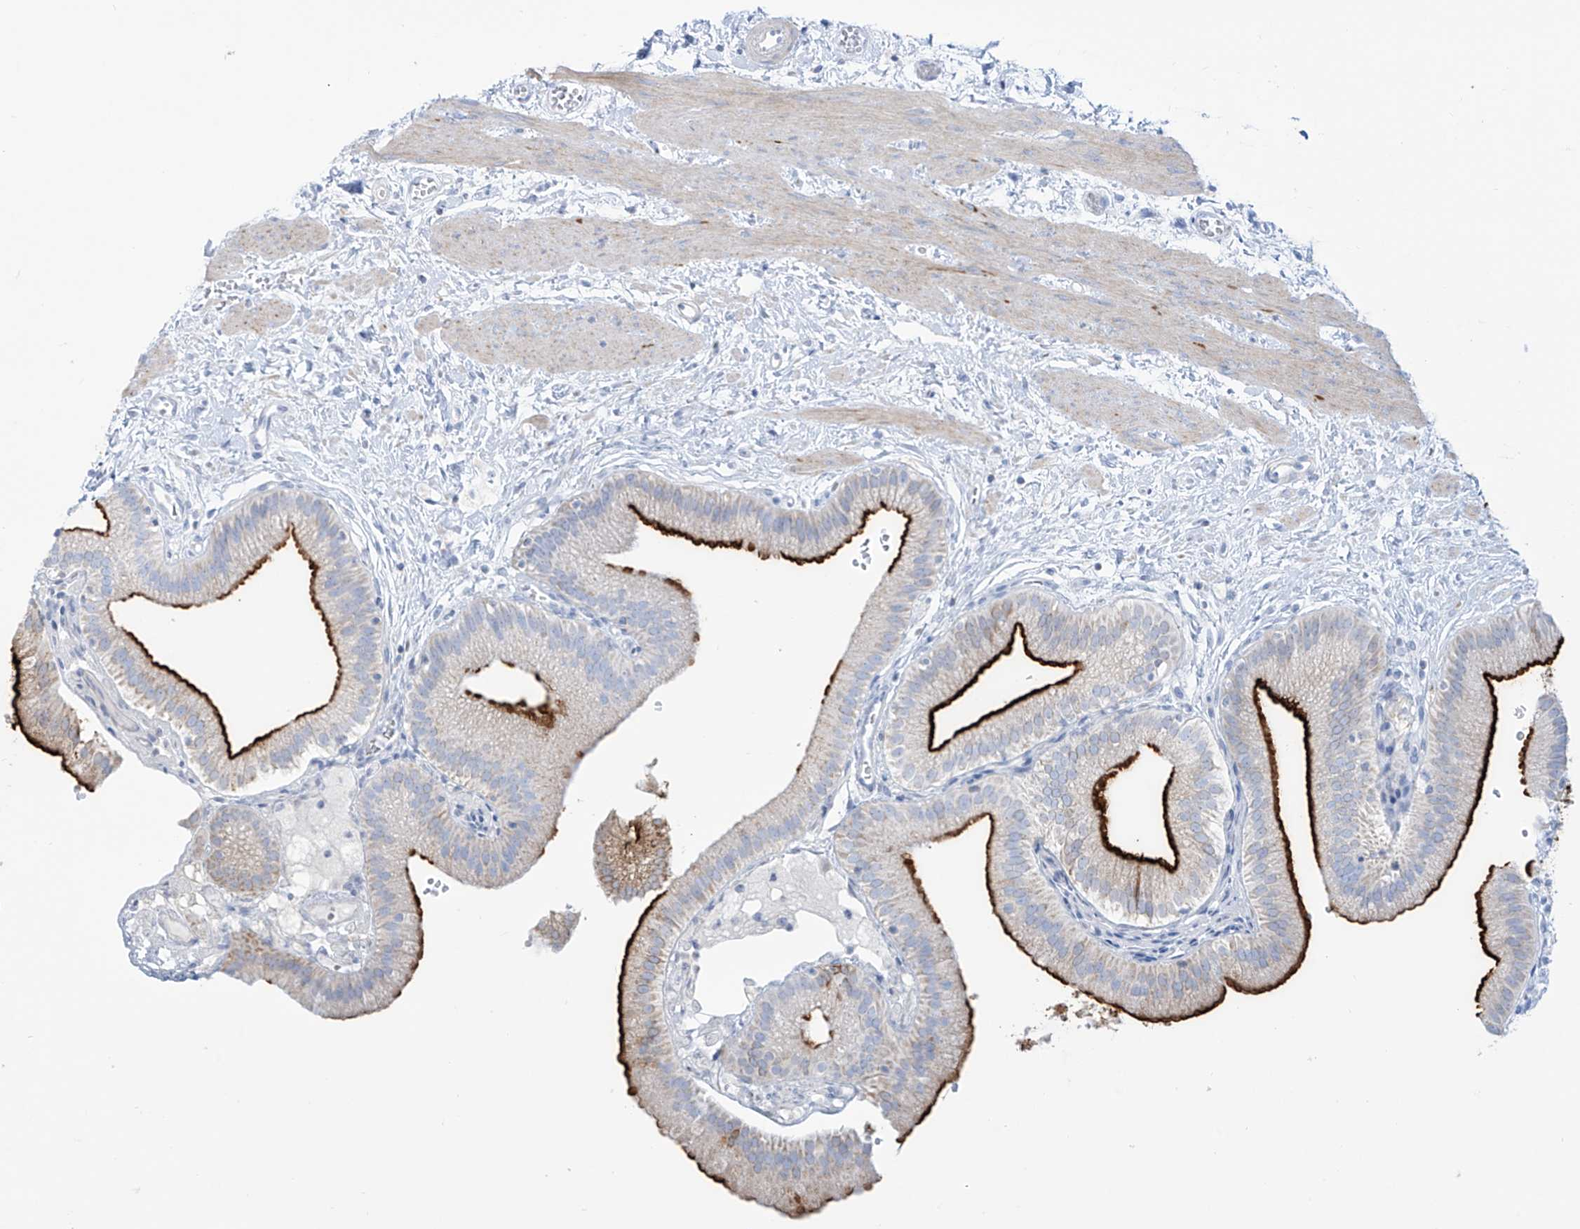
{"staining": {"intensity": "strong", "quantity": ">75%", "location": "cytoplasmic/membranous"}, "tissue": "gallbladder", "cell_type": "Glandular cells", "image_type": "normal", "snomed": [{"axis": "morphology", "description": "Normal tissue, NOS"}, {"axis": "topography", "description": "Gallbladder"}], "caption": "Approximately >75% of glandular cells in unremarkable gallbladder display strong cytoplasmic/membranous protein staining as visualized by brown immunohistochemical staining.", "gene": "SLC26A3", "patient": {"sex": "male", "age": 55}}